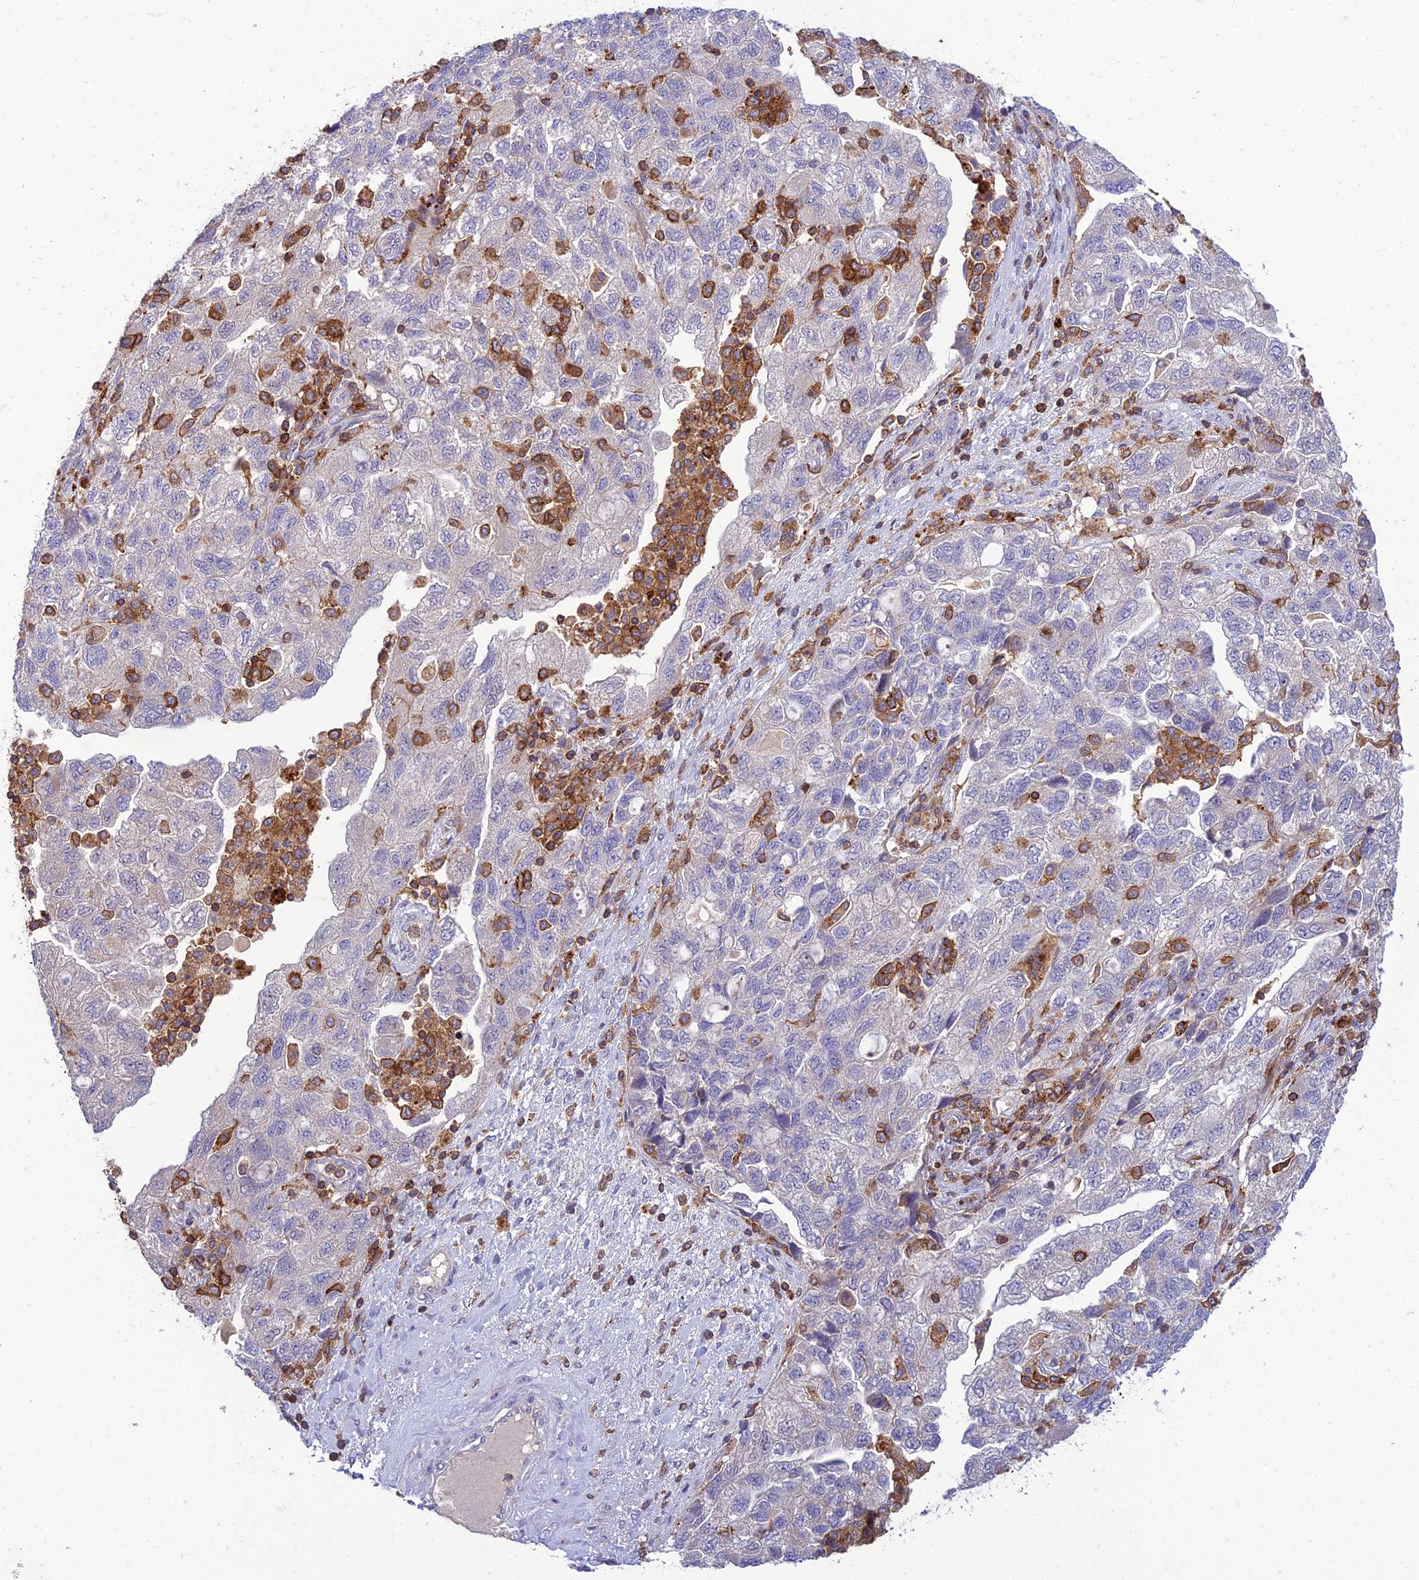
{"staining": {"intensity": "negative", "quantity": "none", "location": "none"}, "tissue": "ovarian cancer", "cell_type": "Tumor cells", "image_type": "cancer", "snomed": [{"axis": "morphology", "description": "Carcinoma, NOS"}, {"axis": "morphology", "description": "Cystadenocarcinoma, serous, NOS"}, {"axis": "topography", "description": "Ovary"}], "caption": "DAB (3,3'-diaminobenzidine) immunohistochemical staining of carcinoma (ovarian) displays no significant staining in tumor cells.", "gene": "IRAK3", "patient": {"sex": "female", "age": 69}}